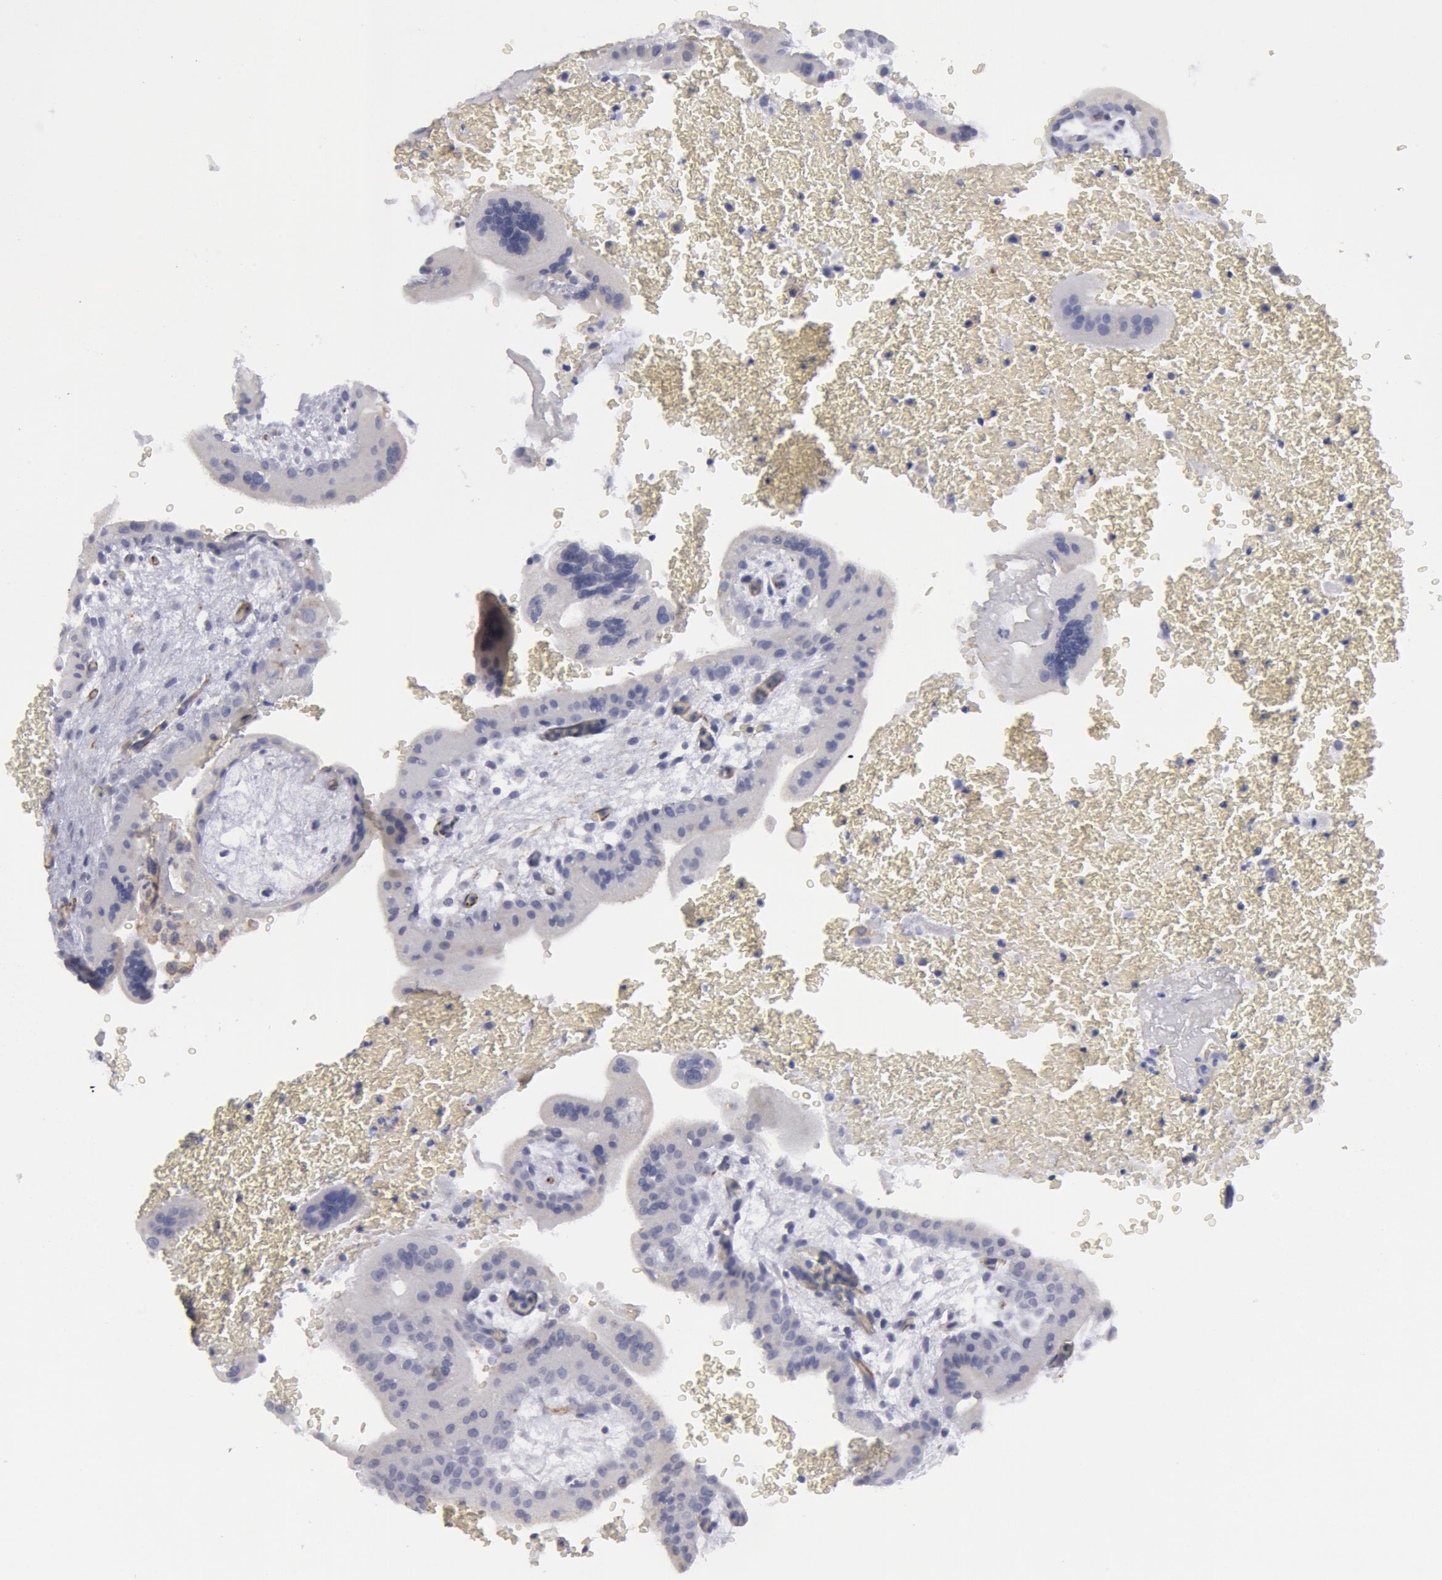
{"staining": {"intensity": "negative", "quantity": "none", "location": "none"}, "tissue": "placenta", "cell_type": "Trophoblastic cells", "image_type": "normal", "snomed": [{"axis": "morphology", "description": "Normal tissue, NOS"}, {"axis": "topography", "description": "Placenta"}], "caption": "High magnification brightfield microscopy of normal placenta stained with DAB (3,3'-diaminobenzidine) (brown) and counterstained with hematoxylin (blue): trophoblastic cells show no significant staining.", "gene": "SMC1B", "patient": {"sex": "female", "age": 35}}